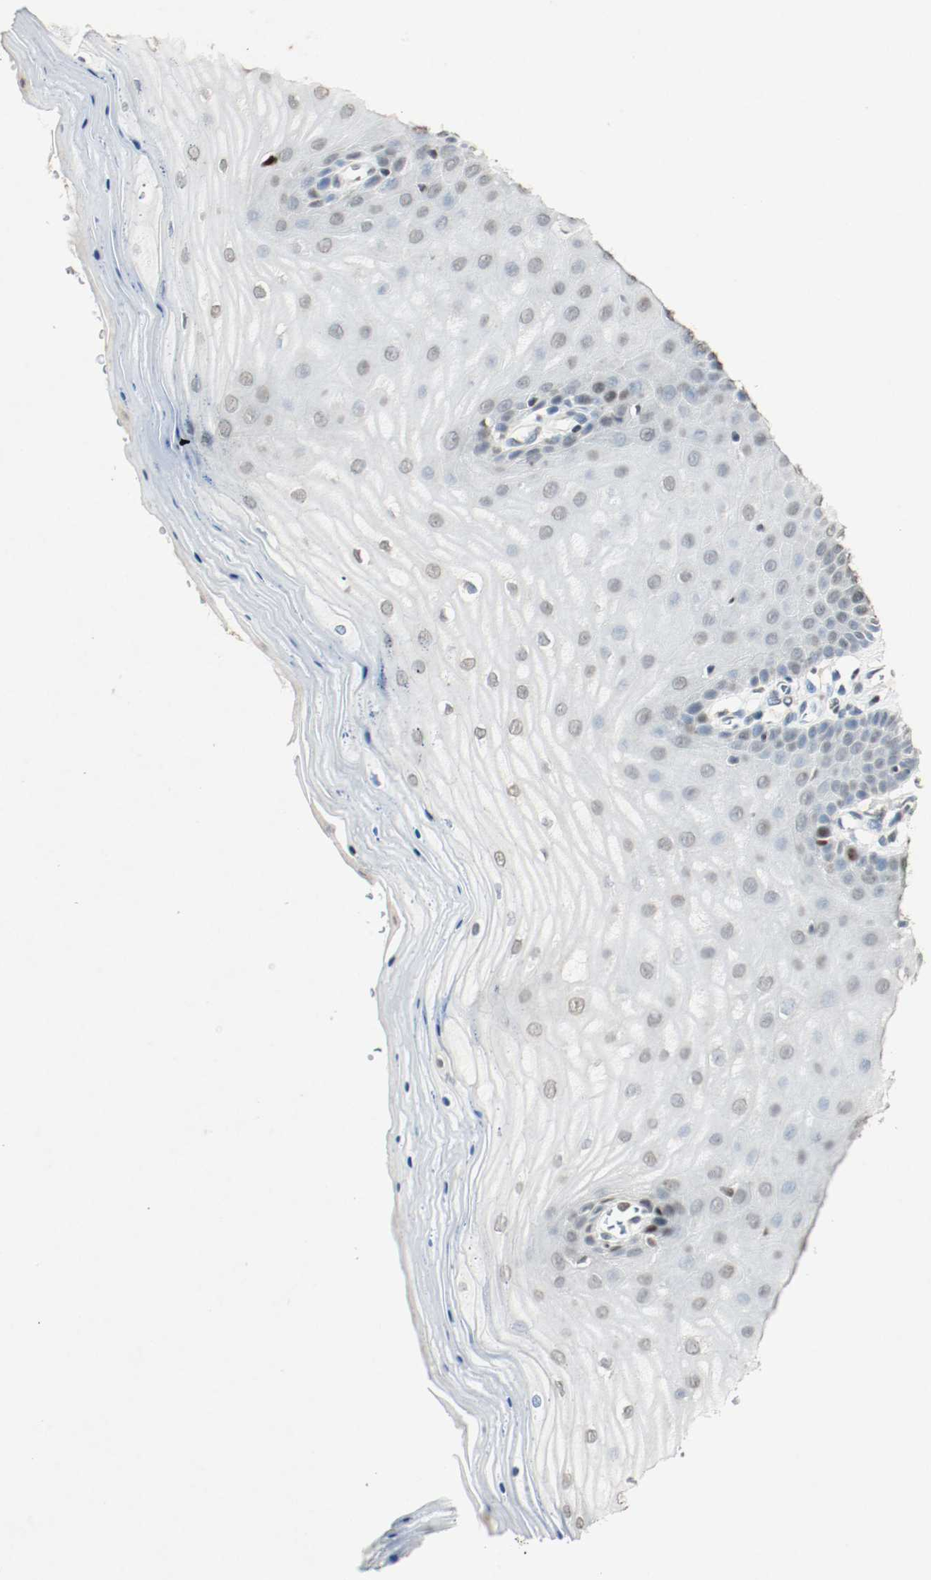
{"staining": {"intensity": "weak", "quantity": ">75%", "location": "nuclear"}, "tissue": "cervix", "cell_type": "Glandular cells", "image_type": "normal", "snomed": [{"axis": "morphology", "description": "Normal tissue, NOS"}, {"axis": "topography", "description": "Cervix"}], "caption": "High-power microscopy captured an immunohistochemistry (IHC) photomicrograph of benign cervix, revealing weak nuclear expression in about >75% of glandular cells.", "gene": "DNMT1", "patient": {"sex": "female", "age": 55}}